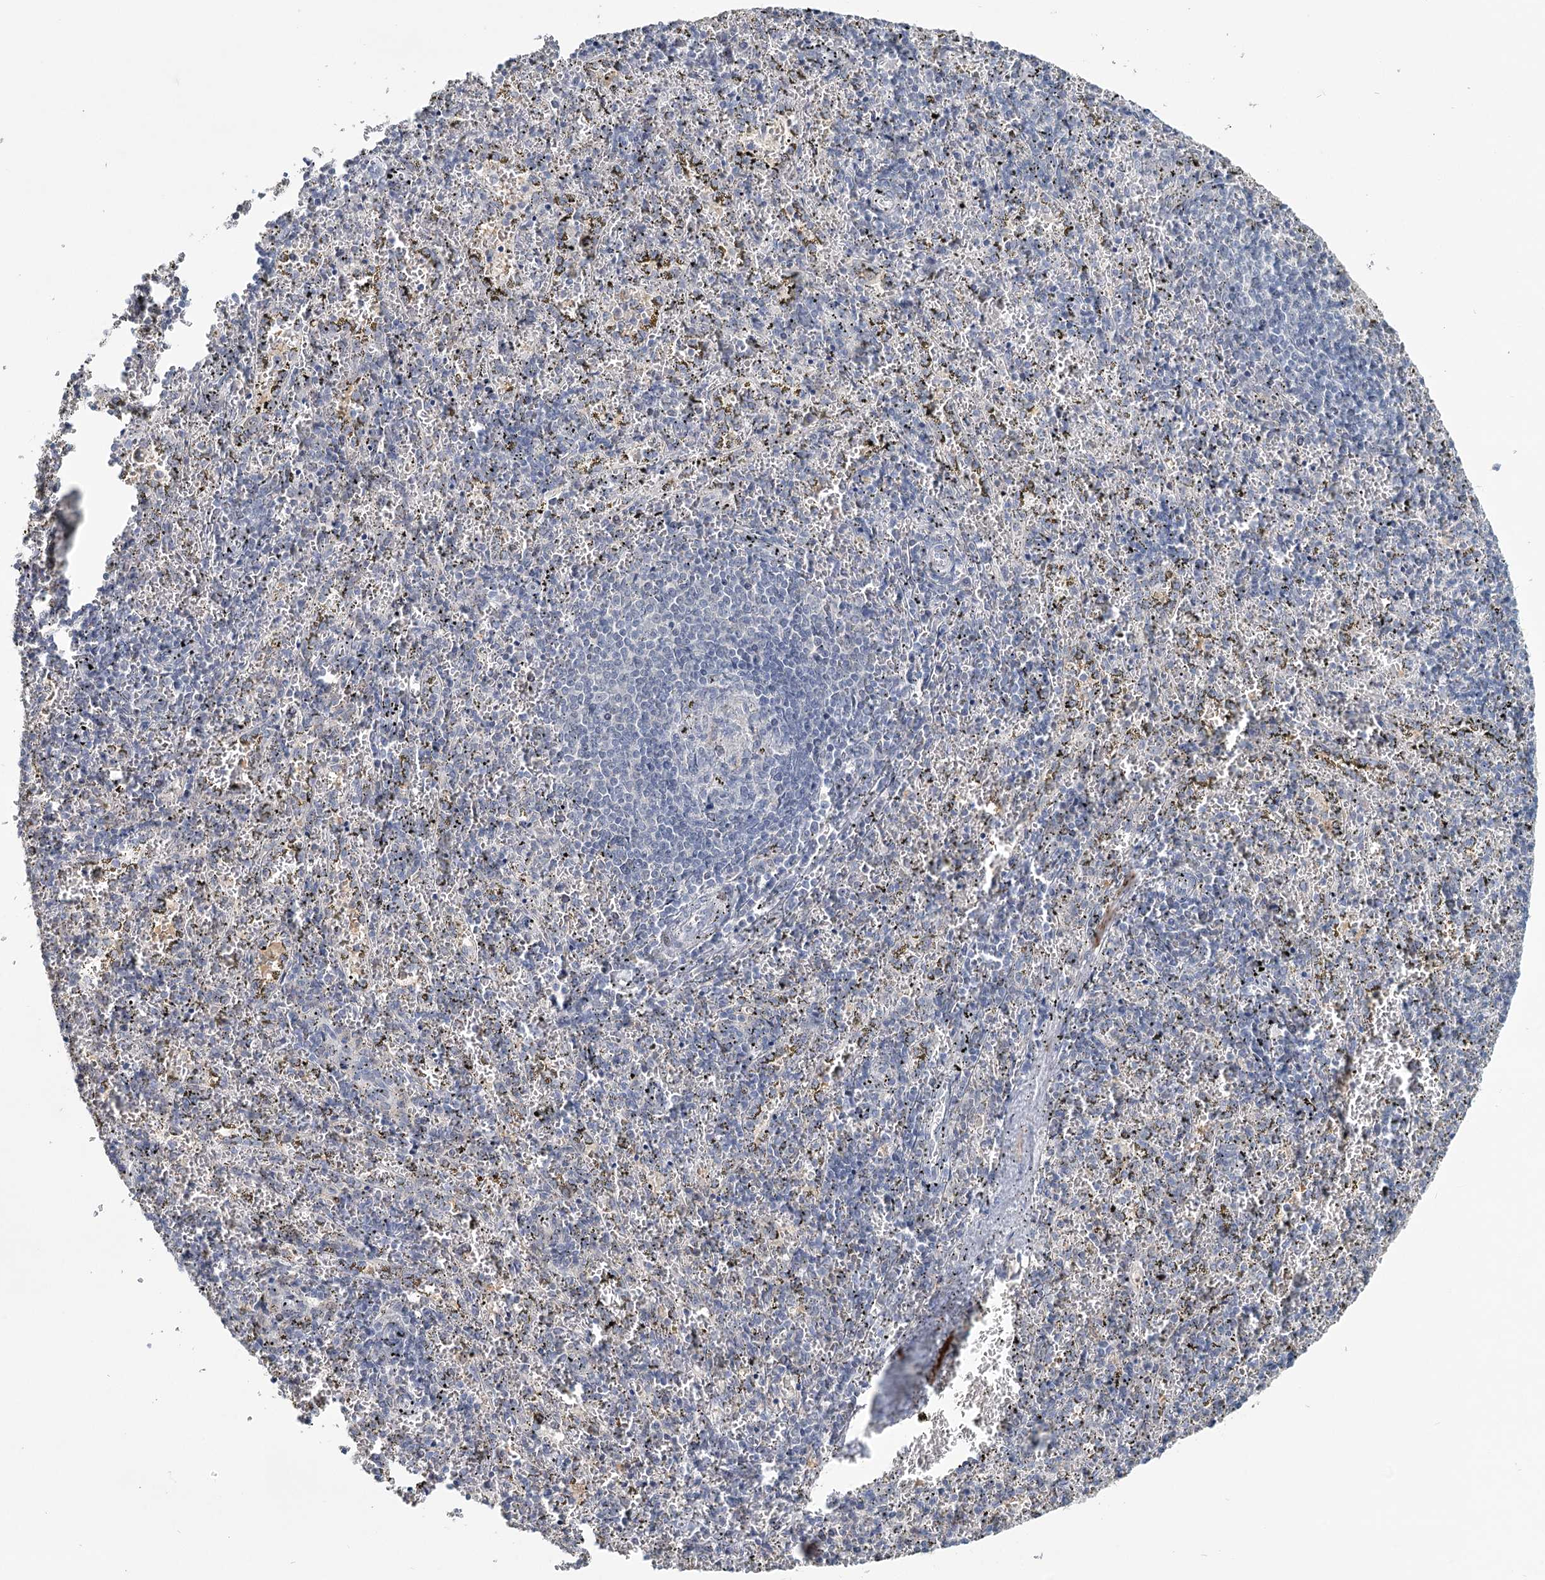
{"staining": {"intensity": "negative", "quantity": "none", "location": "none"}, "tissue": "spleen", "cell_type": "Cells in red pulp", "image_type": "normal", "snomed": [{"axis": "morphology", "description": "Normal tissue, NOS"}, {"axis": "topography", "description": "Spleen"}], "caption": "Benign spleen was stained to show a protein in brown. There is no significant expression in cells in red pulp. (Stains: DAB (3,3'-diaminobenzidine) IHC with hematoxylin counter stain, Microscopy: brightfield microscopy at high magnification).", "gene": "TMEM70", "patient": {"sex": "male", "age": 11}}